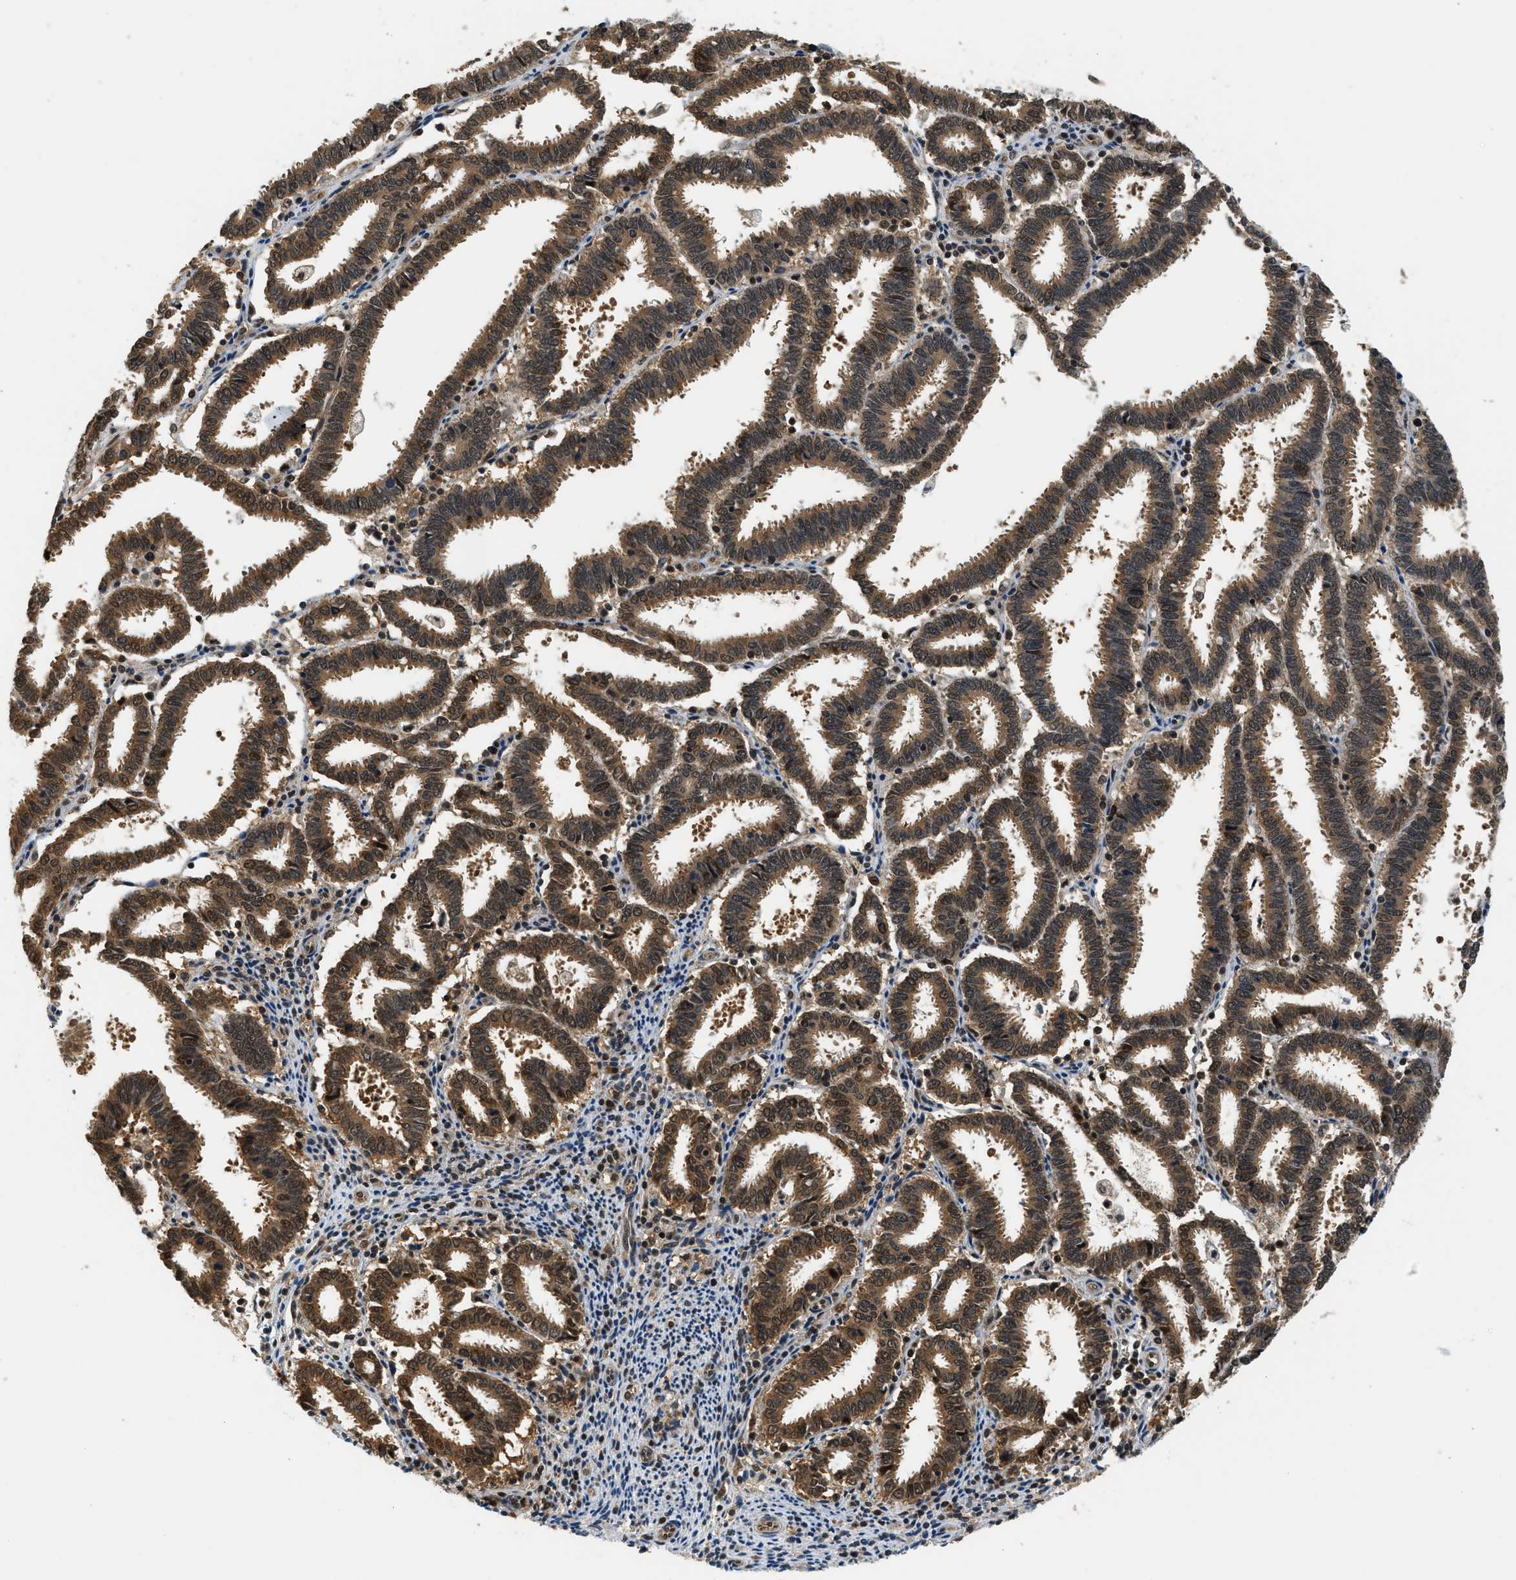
{"staining": {"intensity": "moderate", "quantity": ">75%", "location": "cytoplasmic/membranous,nuclear"}, "tissue": "endometrial cancer", "cell_type": "Tumor cells", "image_type": "cancer", "snomed": [{"axis": "morphology", "description": "Adenocarcinoma, NOS"}, {"axis": "topography", "description": "Uterus"}], "caption": "Immunohistochemical staining of endometrial cancer (adenocarcinoma) exhibits medium levels of moderate cytoplasmic/membranous and nuclear expression in approximately >75% of tumor cells.", "gene": "PSMD3", "patient": {"sex": "female", "age": 83}}